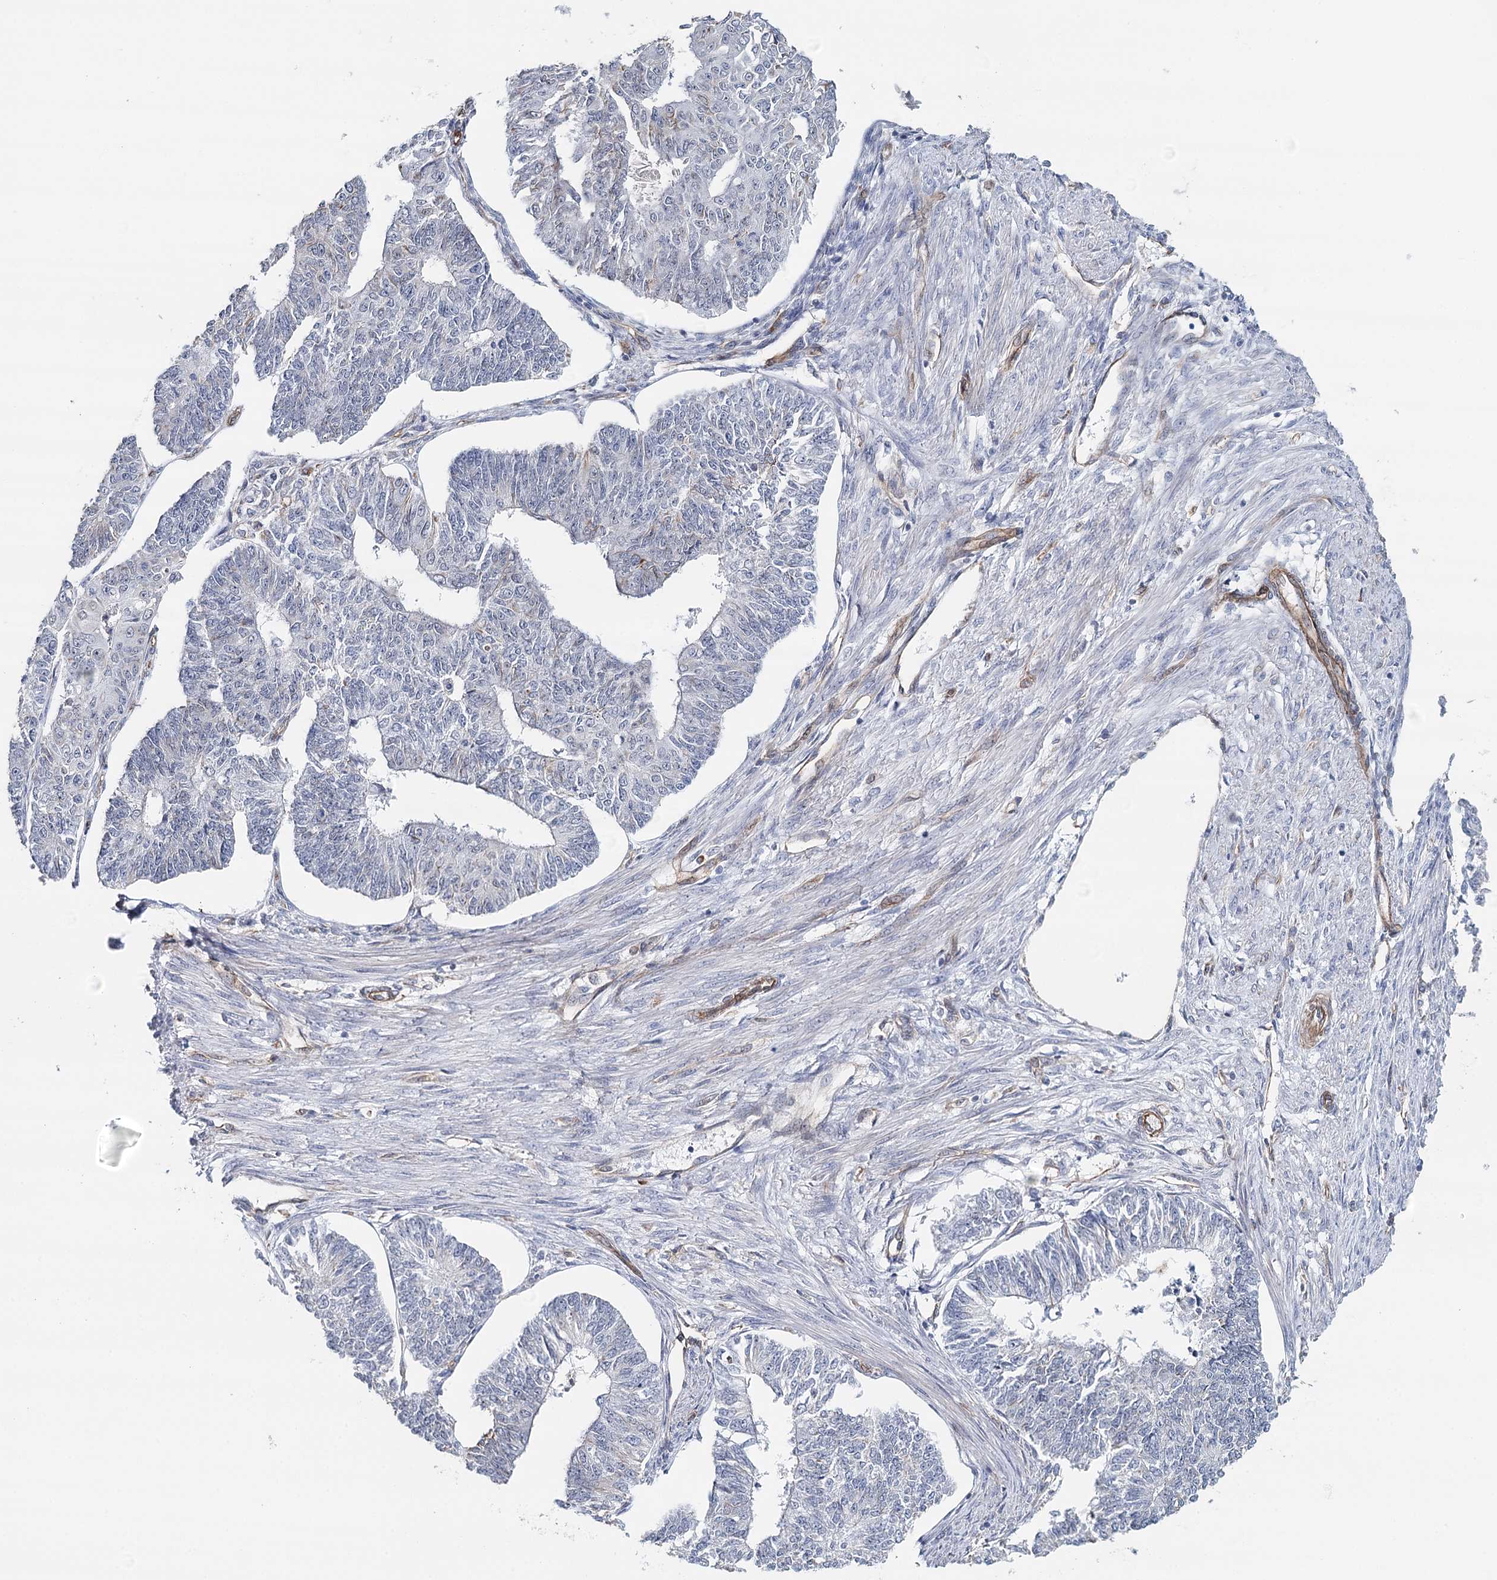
{"staining": {"intensity": "negative", "quantity": "none", "location": "none"}, "tissue": "endometrial cancer", "cell_type": "Tumor cells", "image_type": "cancer", "snomed": [{"axis": "morphology", "description": "Adenocarcinoma, NOS"}, {"axis": "topography", "description": "Endometrium"}], "caption": "Human adenocarcinoma (endometrial) stained for a protein using IHC shows no positivity in tumor cells.", "gene": "SYNPO", "patient": {"sex": "female", "age": 32}}